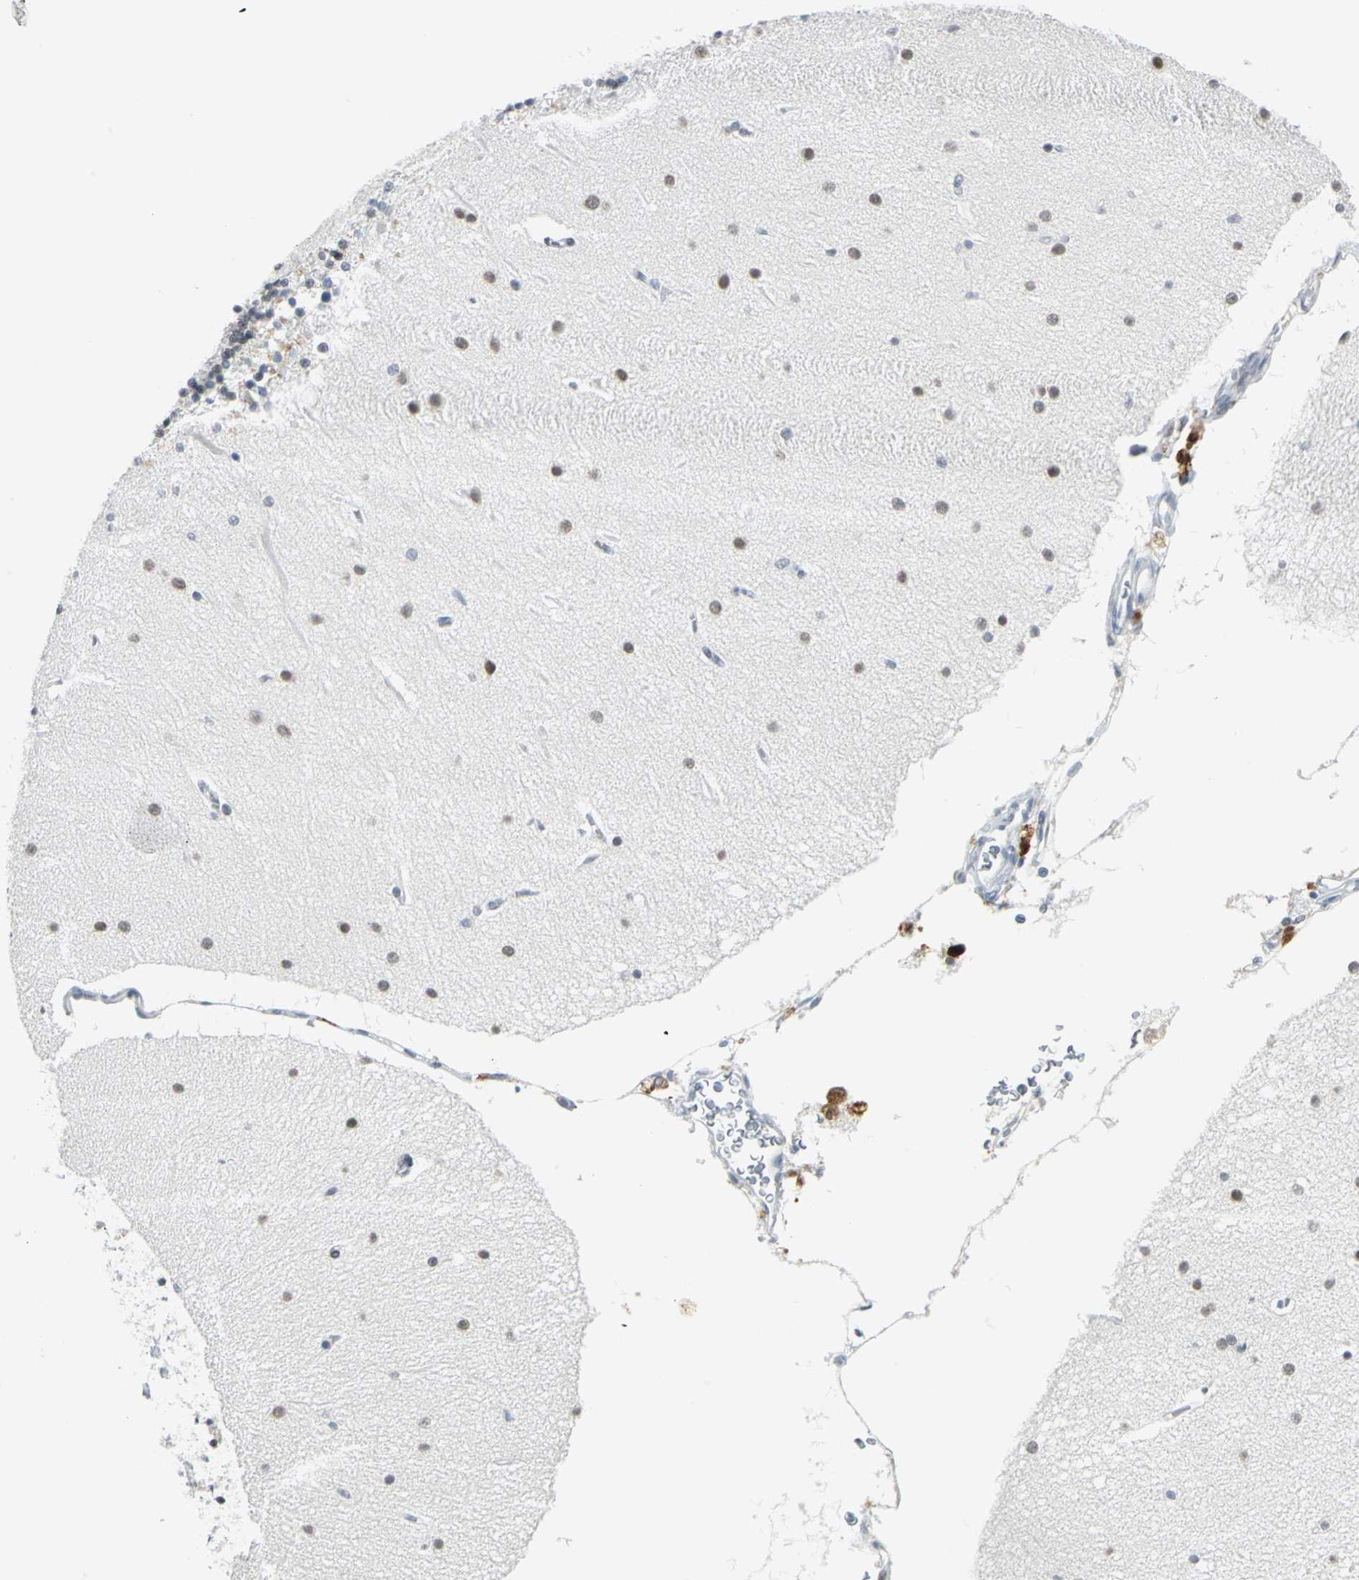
{"staining": {"intensity": "weak", "quantity": "<25%", "location": "nuclear"}, "tissue": "cerebellum", "cell_type": "Cells in granular layer", "image_type": "normal", "snomed": [{"axis": "morphology", "description": "Normal tissue, NOS"}, {"axis": "topography", "description": "Cerebellum"}], "caption": "Cells in granular layer are negative for brown protein staining in normal cerebellum. (DAB (3,3'-diaminobenzidine) immunohistochemistry visualized using brightfield microscopy, high magnification).", "gene": "MTMR10", "patient": {"sex": "female", "age": 54}}